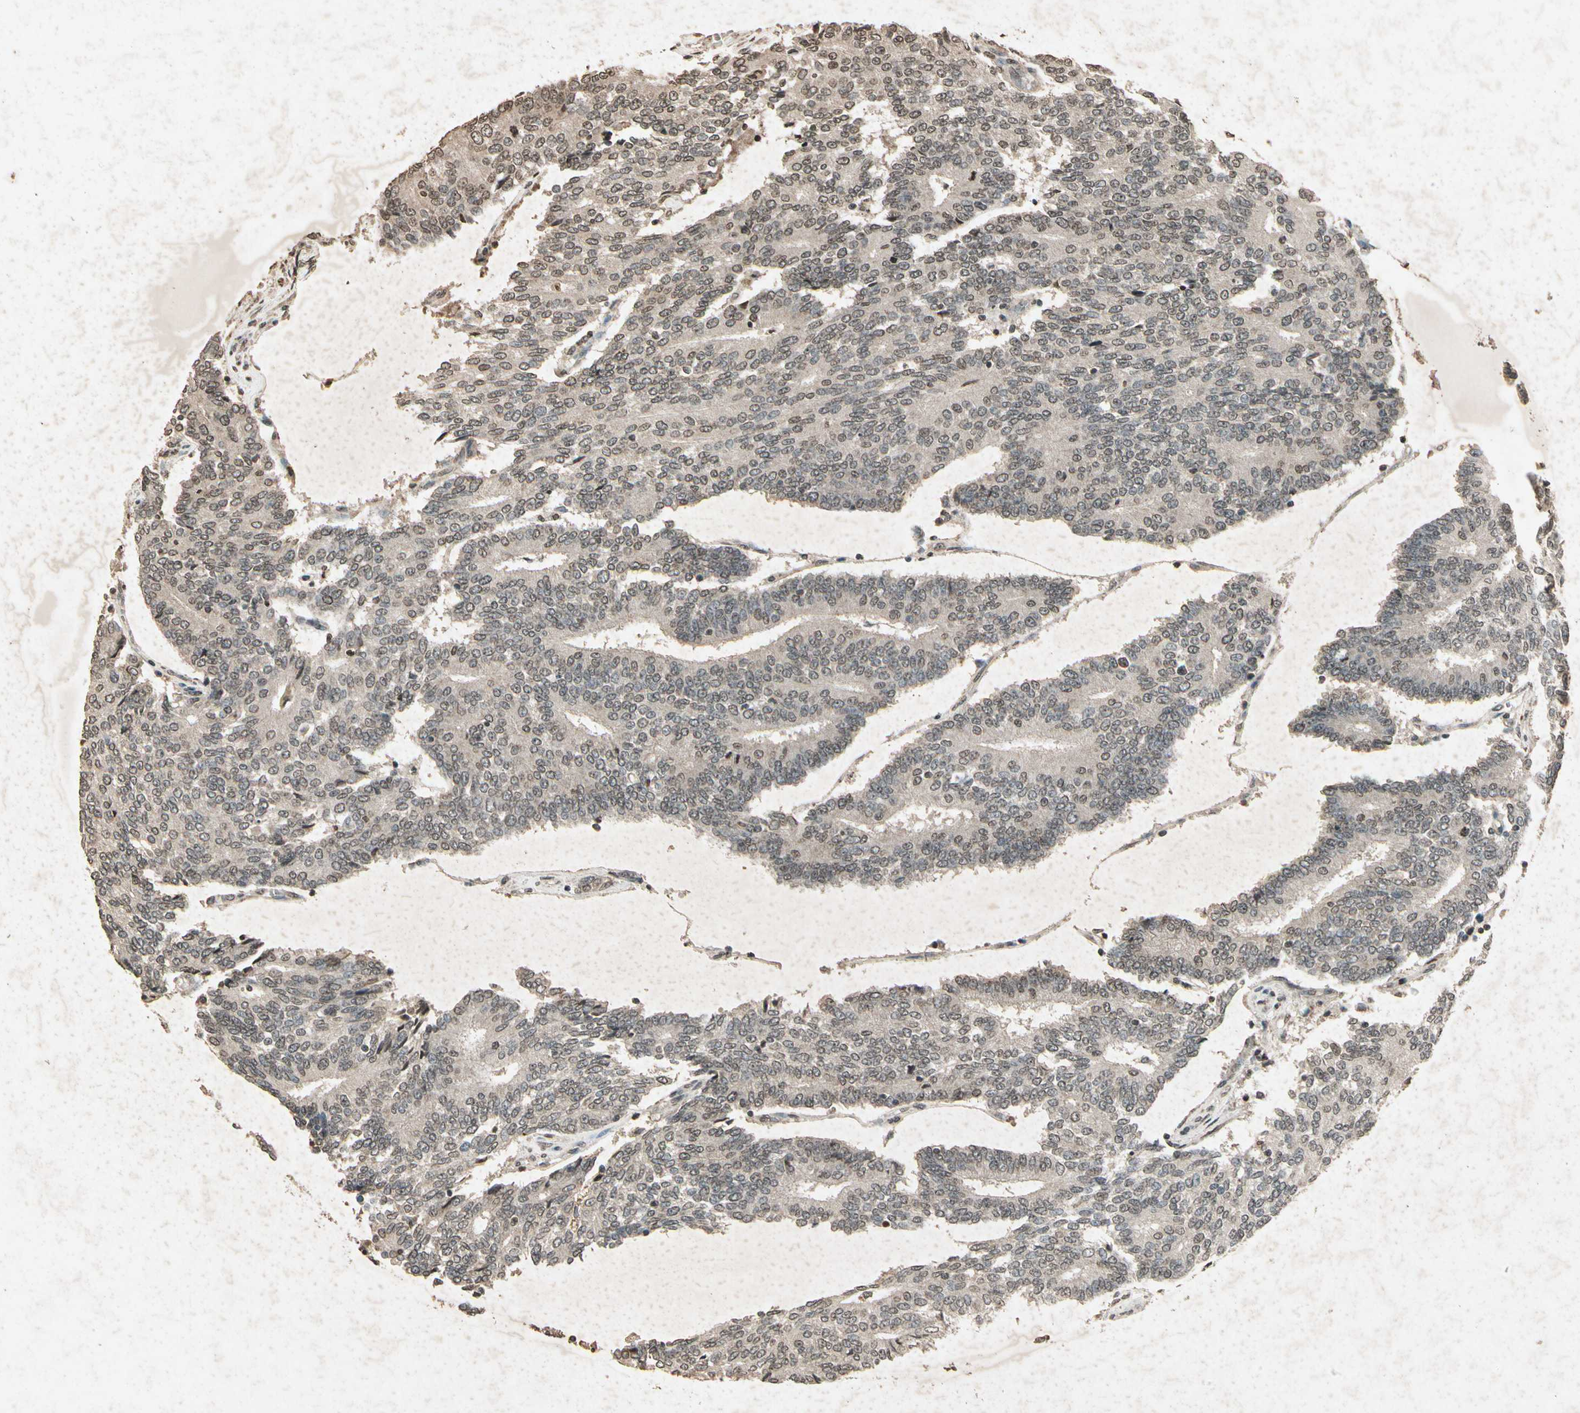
{"staining": {"intensity": "weak", "quantity": "25%-75%", "location": "cytoplasmic/membranous,nuclear"}, "tissue": "prostate cancer", "cell_type": "Tumor cells", "image_type": "cancer", "snomed": [{"axis": "morphology", "description": "Adenocarcinoma, High grade"}, {"axis": "topography", "description": "Prostate"}], "caption": "Human adenocarcinoma (high-grade) (prostate) stained with a brown dye shows weak cytoplasmic/membranous and nuclear positive staining in about 25%-75% of tumor cells.", "gene": "GC", "patient": {"sex": "male", "age": 55}}